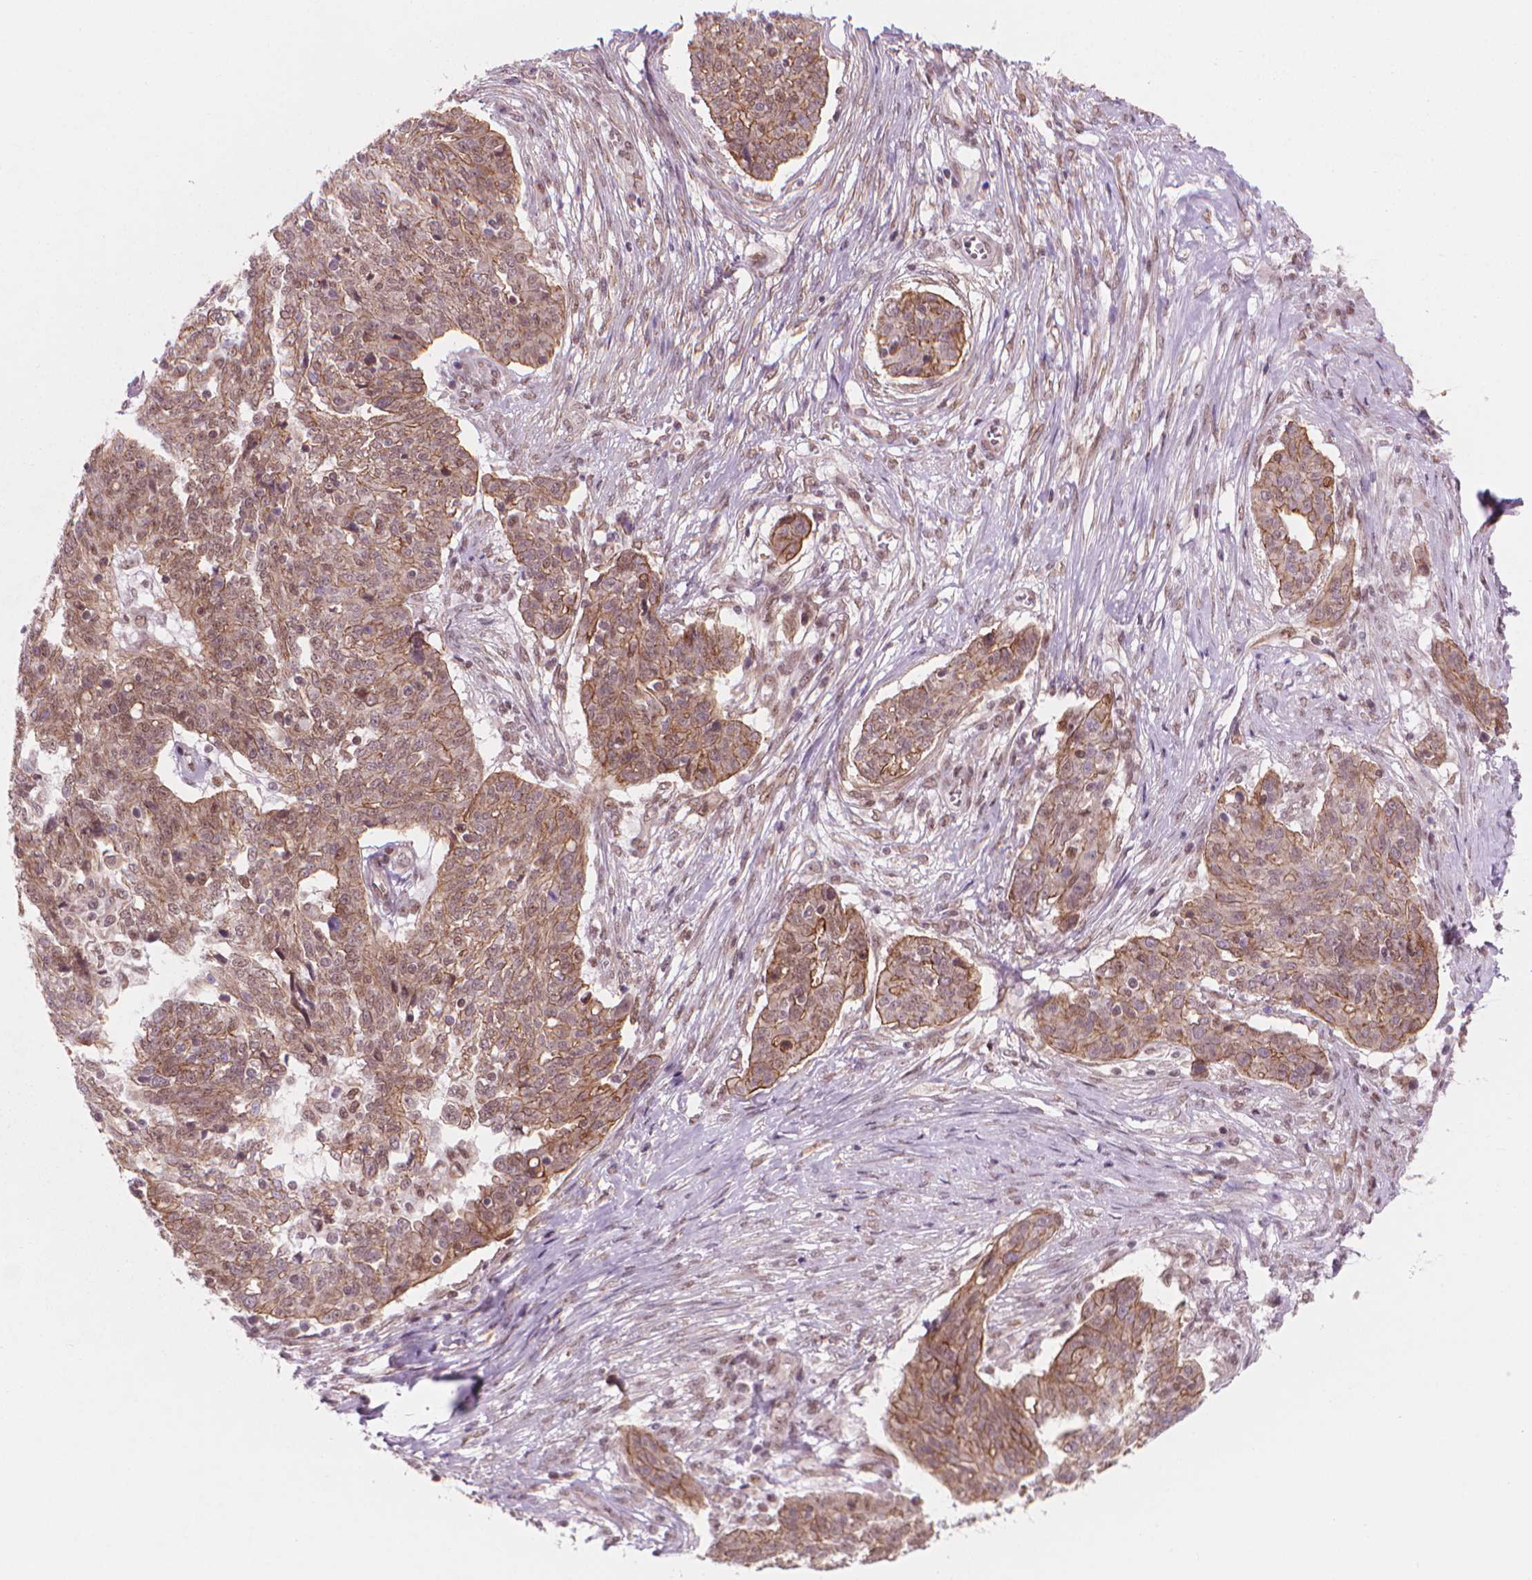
{"staining": {"intensity": "moderate", "quantity": ">75%", "location": "cytoplasmic/membranous,nuclear"}, "tissue": "ovarian cancer", "cell_type": "Tumor cells", "image_type": "cancer", "snomed": [{"axis": "morphology", "description": "Cystadenocarcinoma, serous, NOS"}, {"axis": "topography", "description": "Ovary"}], "caption": "Immunohistochemistry (IHC) image of ovarian serous cystadenocarcinoma stained for a protein (brown), which shows medium levels of moderate cytoplasmic/membranous and nuclear staining in about >75% of tumor cells.", "gene": "POLR3D", "patient": {"sex": "female", "age": 67}}